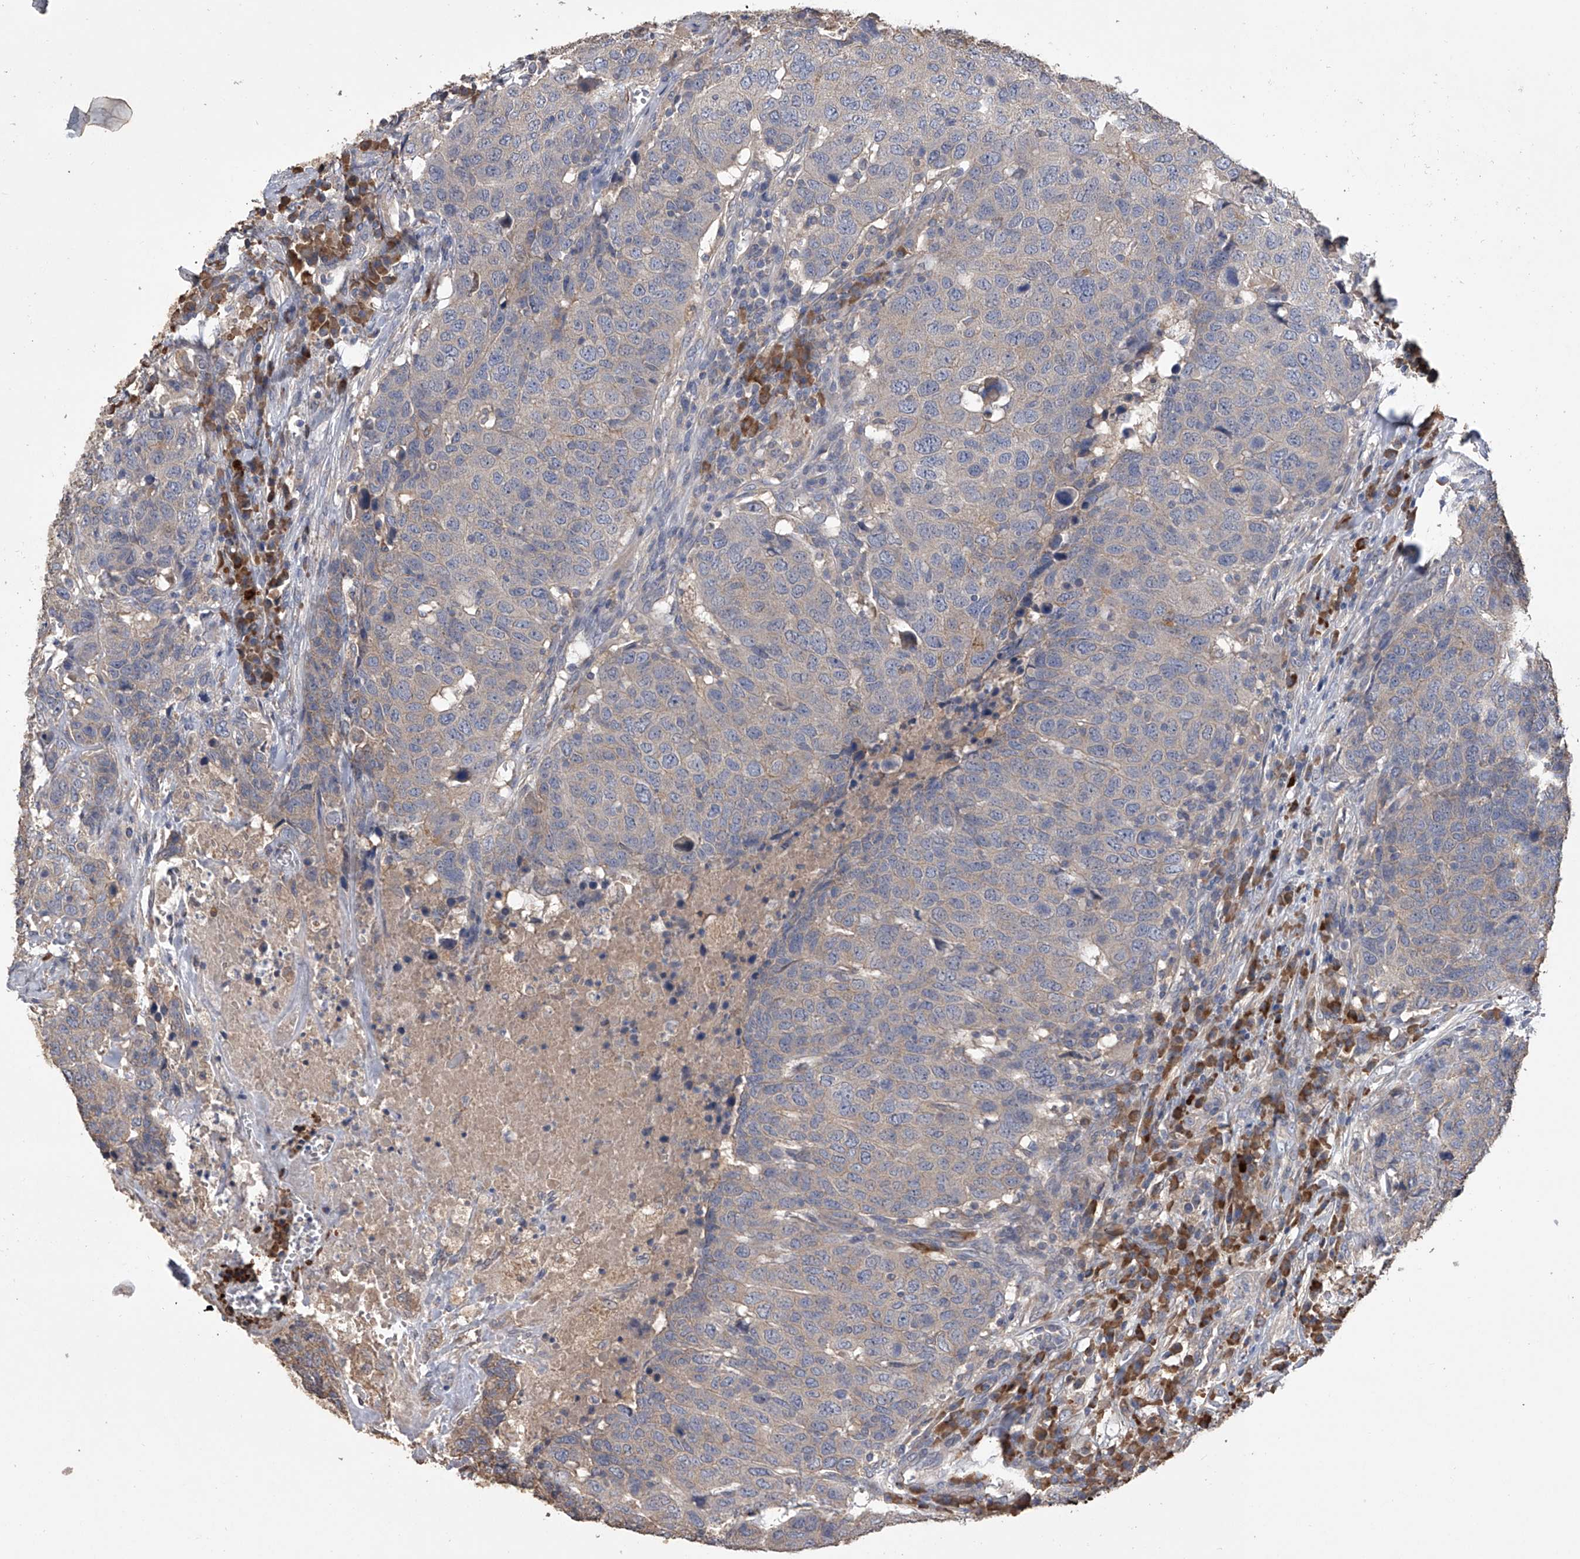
{"staining": {"intensity": "negative", "quantity": "none", "location": "none"}, "tissue": "head and neck cancer", "cell_type": "Tumor cells", "image_type": "cancer", "snomed": [{"axis": "morphology", "description": "Squamous cell carcinoma, NOS"}, {"axis": "topography", "description": "Head-Neck"}], "caption": "High magnification brightfield microscopy of squamous cell carcinoma (head and neck) stained with DAB (3,3'-diaminobenzidine) (brown) and counterstained with hematoxylin (blue): tumor cells show no significant positivity.", "gene": "ZNF343", "patient": {"sex": "male", "age": 66}}